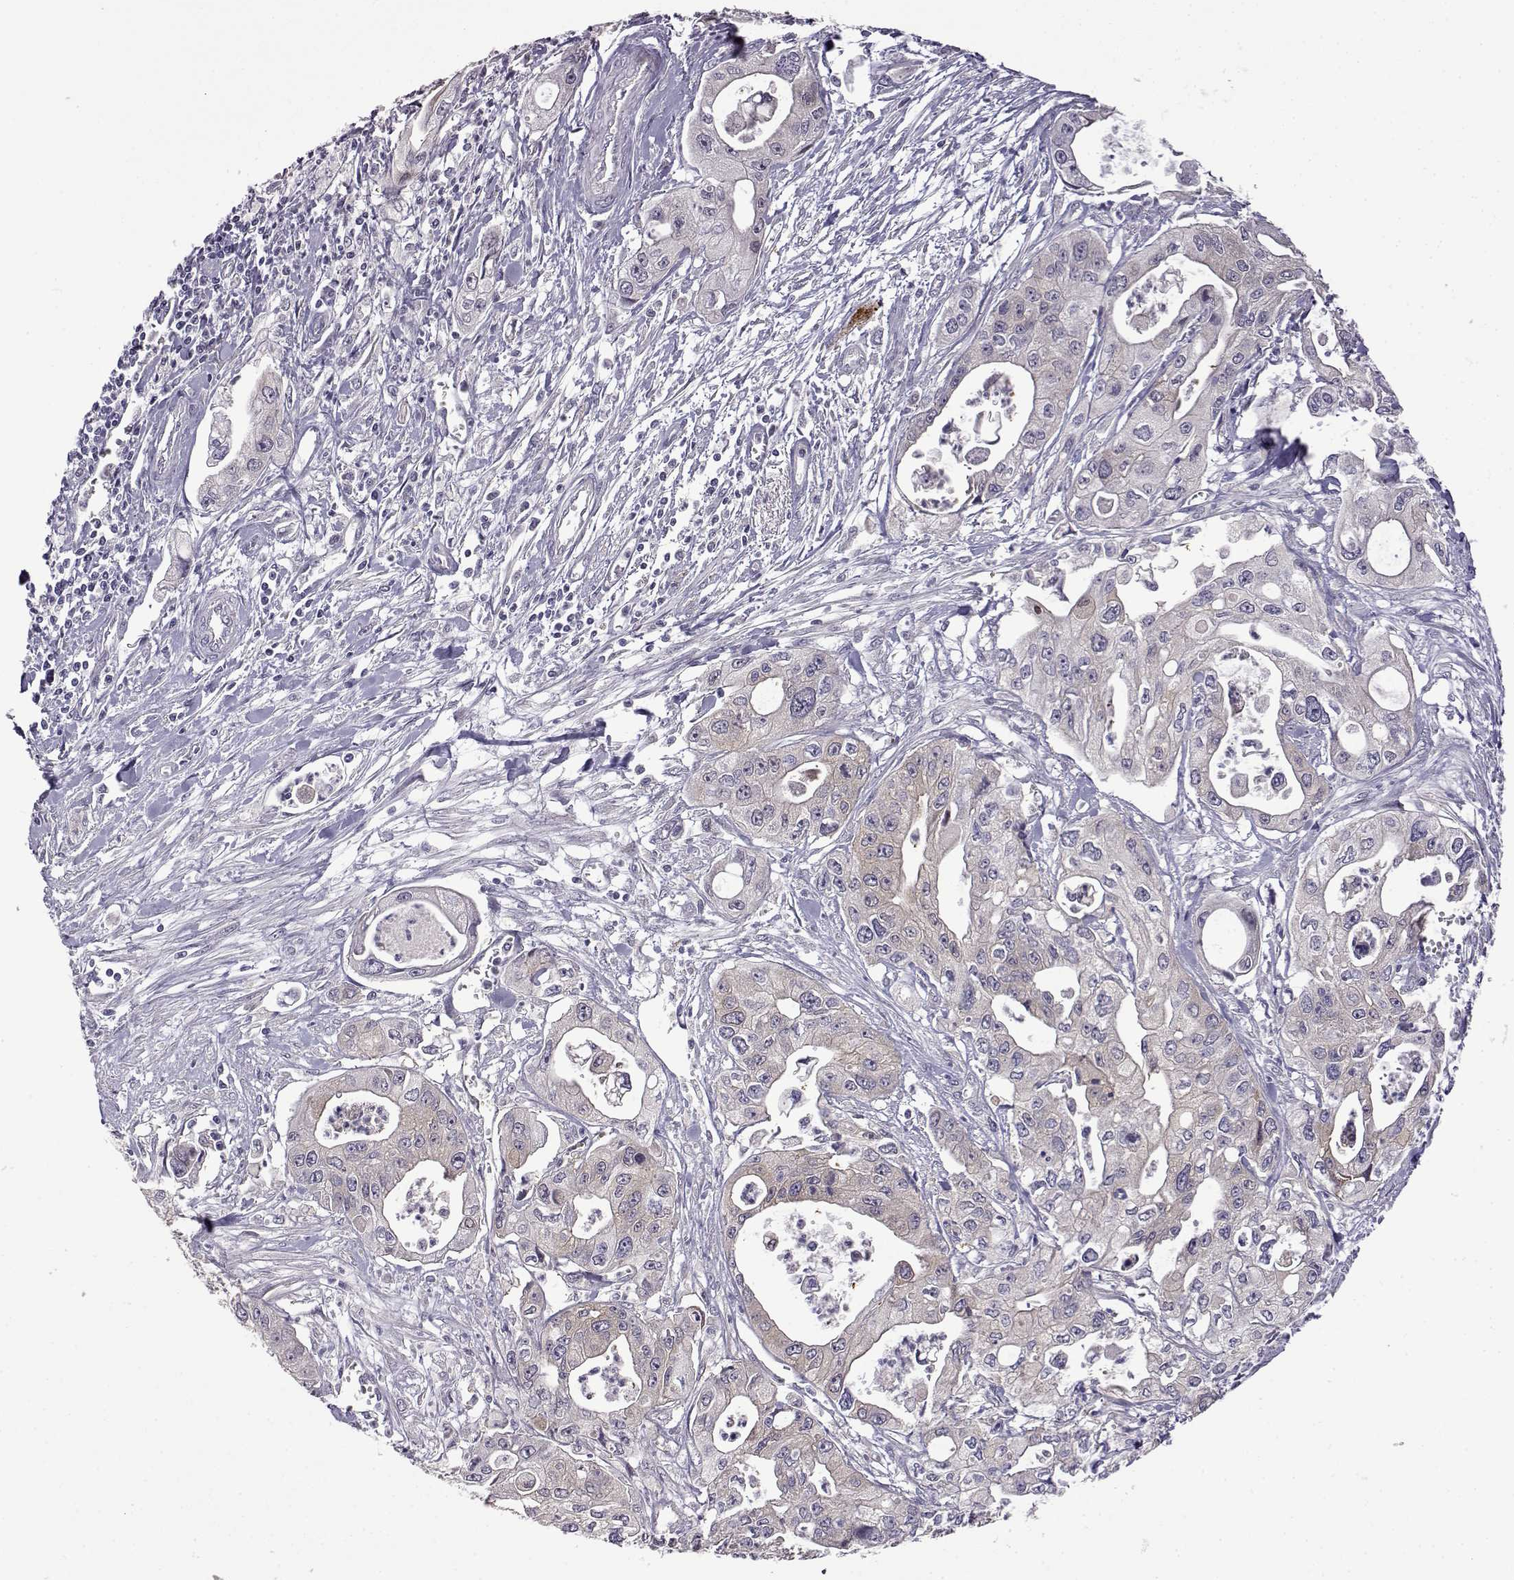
{"staining": {"intensity": "weak", "quantity": "<25%", "location": "cytoplasmic/membranous"}, "tissue": "pancreatic cancer", "cell_type": "Tumor cells", "image_type": "cancer", "snomed": [{"axis": "morphology", "description": "Adenocarcinoma, NOS"}, {"axis": "topography", "description": "Pancreas"}], "caption": "Pancreatic adenocarcinoma was stained to show a protein in brown. There is no significant staining in tumor cells. (IHC, brightfield microscopy, high magnification).", "gene": "VGF", "patient": {"sex": "male", "age": 70}}